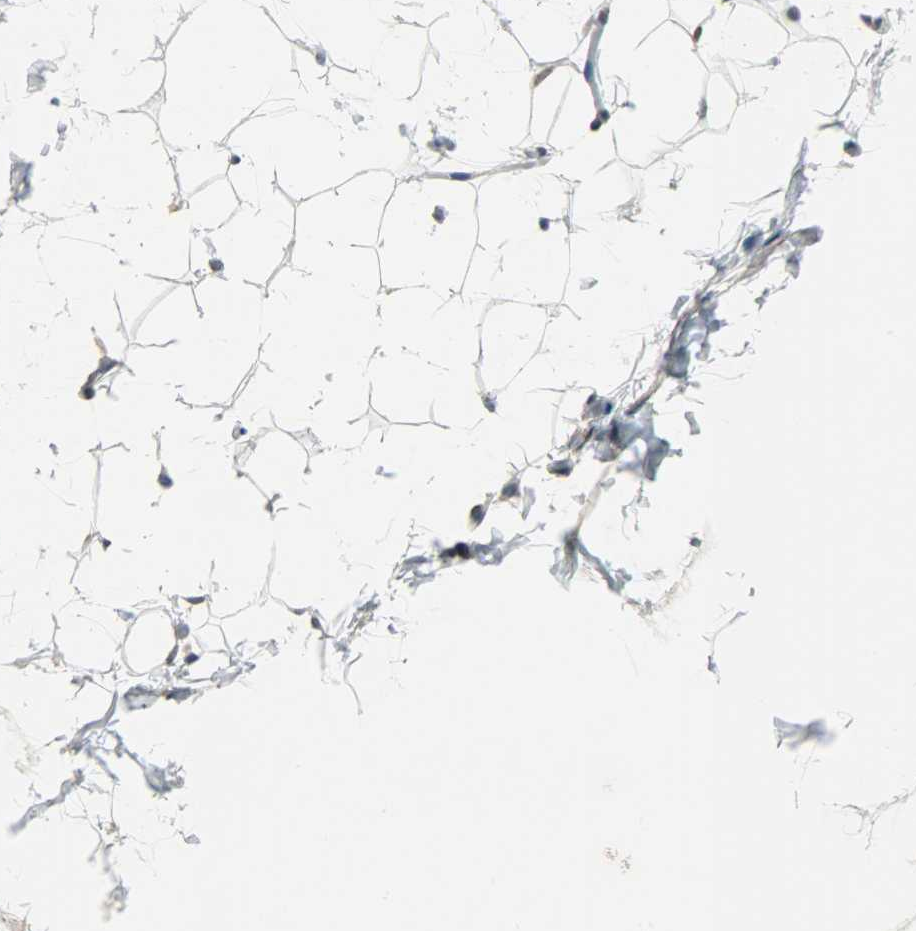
{"staining": {"intensity": "negative", "quantity": "none", "location": "none"}, "tissue": "adipose tissue", "cell_type": "Adipocytes", "image_type": "normal", "snomed": [{"axis": "morphology", "description": "Normal tissue, NOS"}, {"axis": "topography", "description": "Soft tissue"}], "caption": "DAB (3,3'-diaminobenzidine) immunohistochemical staining of normal adipose tissue demonstrates no significant expression in adipocytes.", "gene": "DNAJB6", "patient": {"sex": "male", "age": 26}}